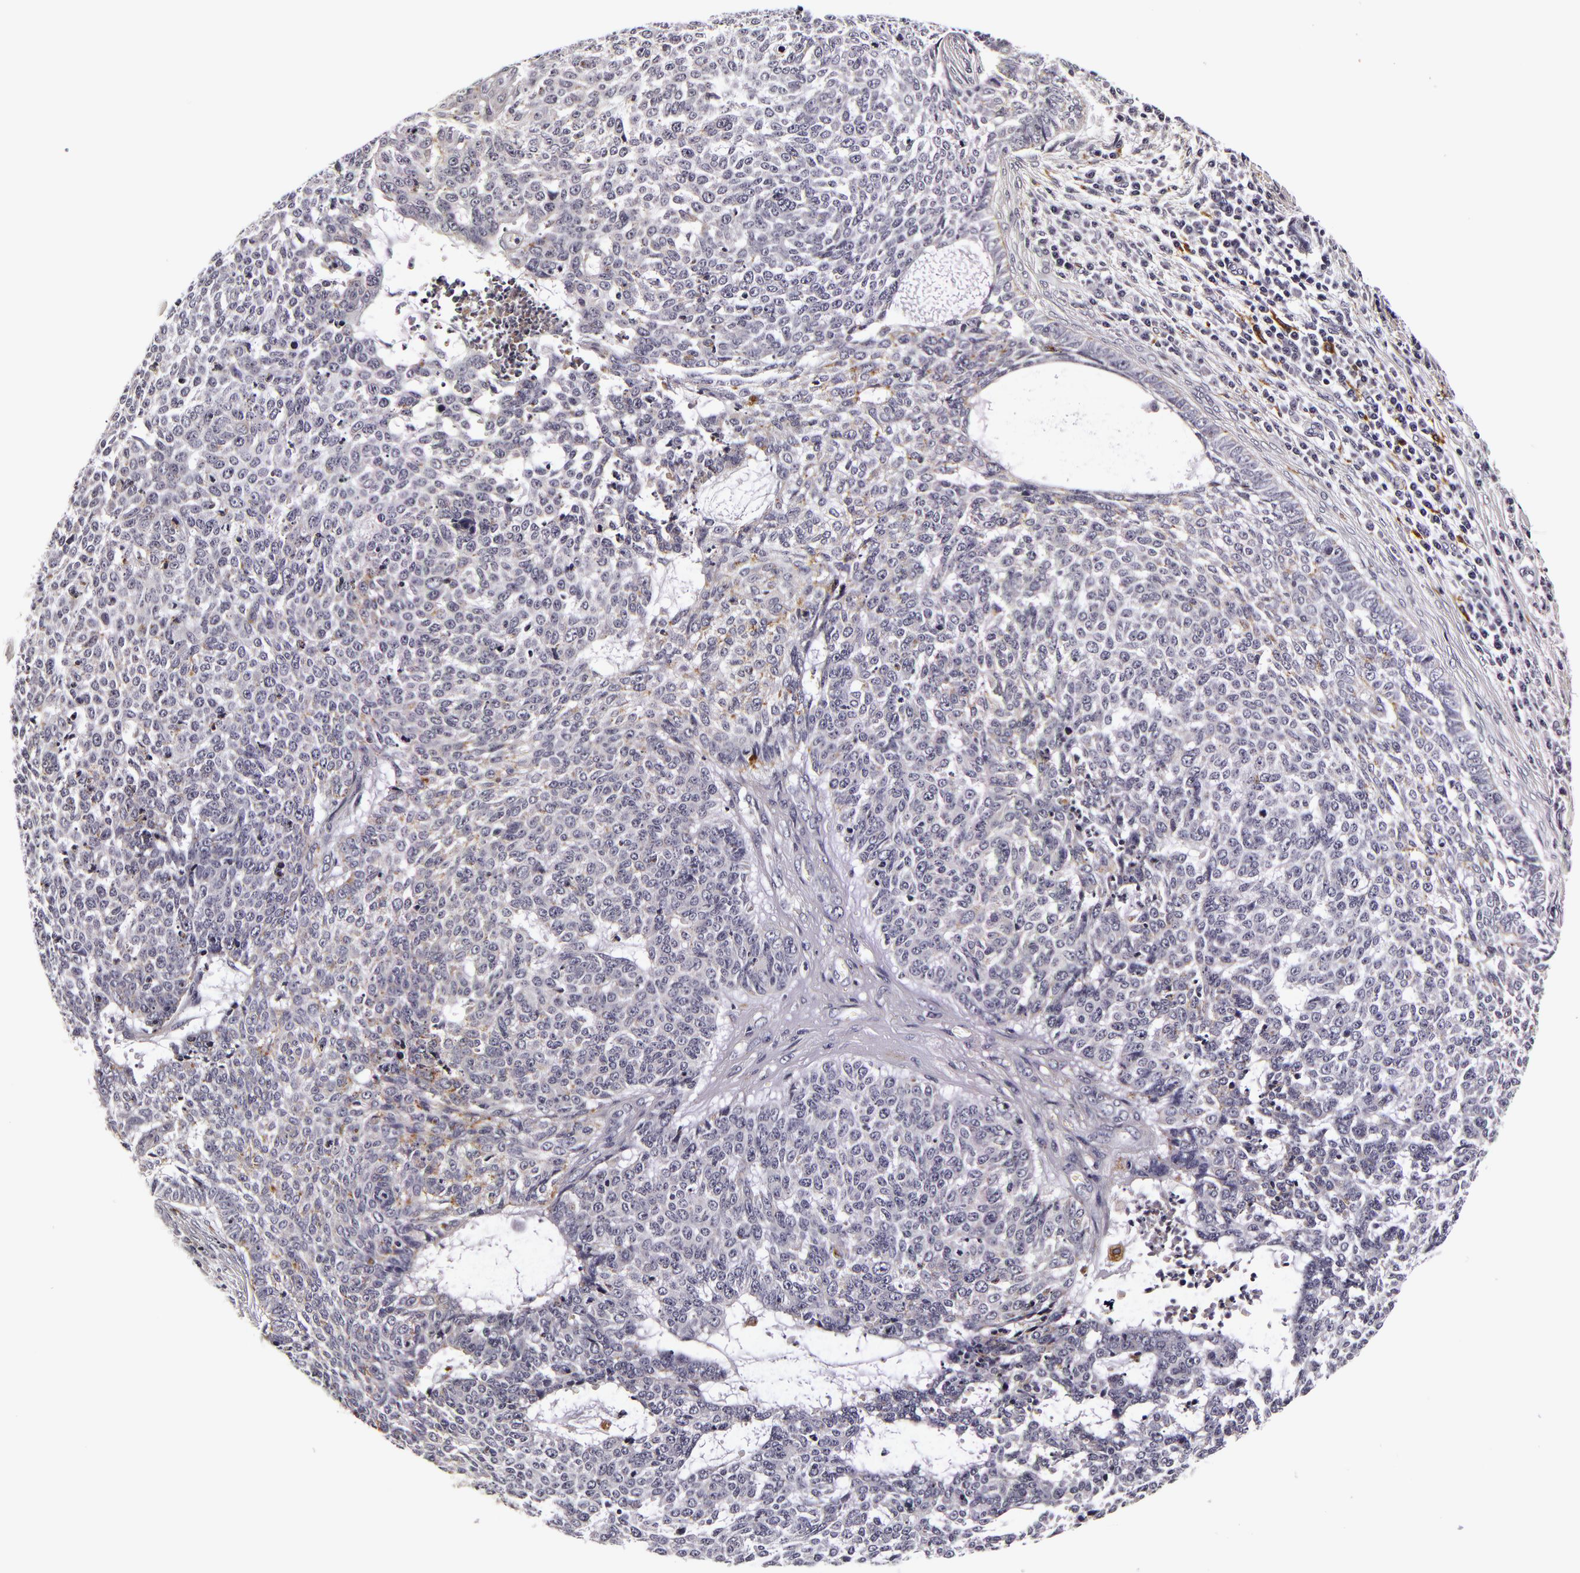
{"staining": {"intensity": "negative", "quantity": "none", "location": "none"}, "tissue": "skin cancer", "cell_type": "Tumor cells", "image_type": "cancer", "snomed": [{"axis": "morphology", "description": "Basal cell carcinoma"}, {"axis": "topography", "description": "Skin"}], "caption": "Protein analysis of basal cell carcinoma (skin) displays no significant staining in tumor cells.", "gene": "LGALS3BP", "patient": {"sex": "female", "age": 89}}